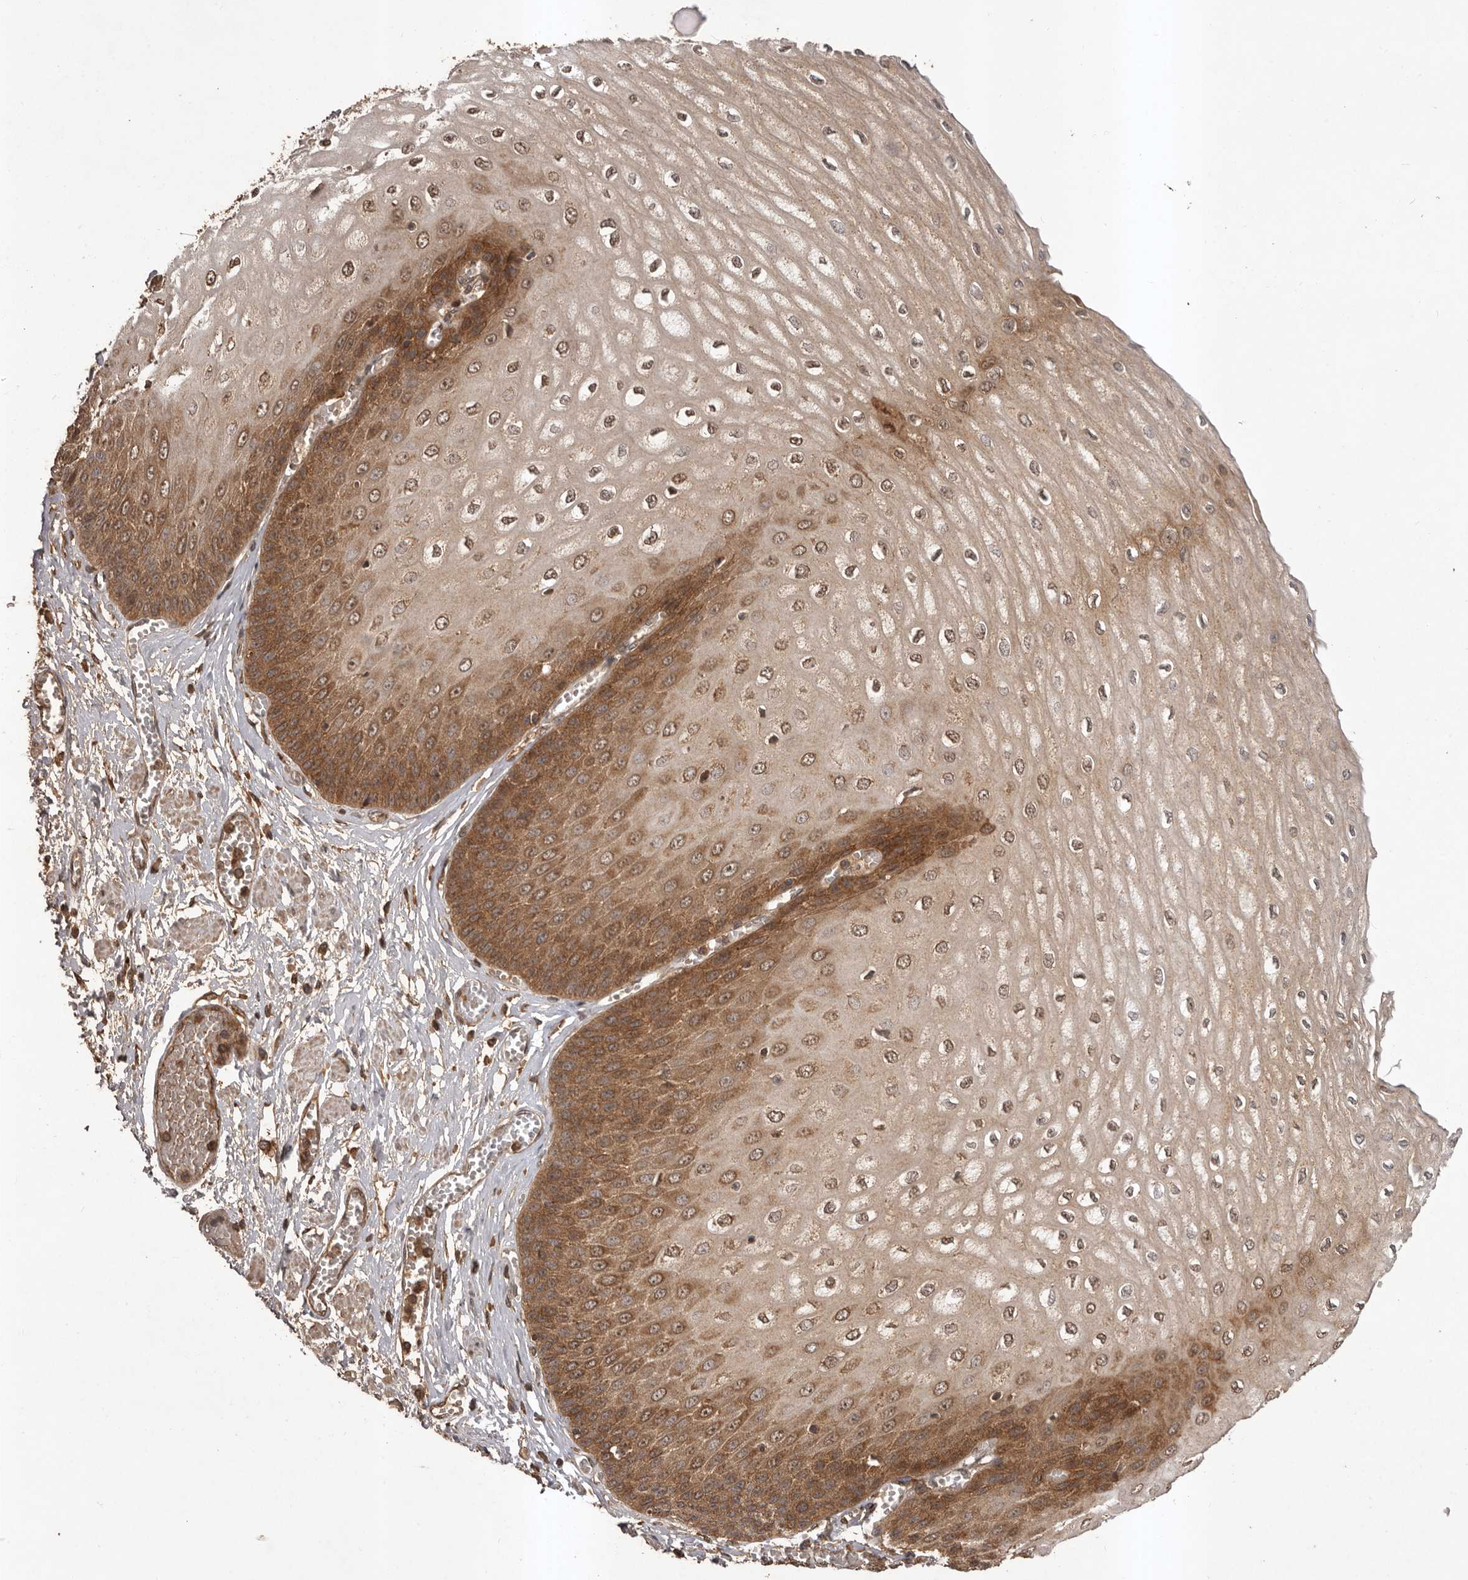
{"staining": {"intensity": "strong", "quantity": "25%-75%", "location": "cytoplasmic/membranous,nuclear"}, "tissue": "esophagus", "cell_type": "Squamous epithelial cells", "image_type": "normal", "snomed": [{"axis": "morphology", "description": "Normal tissue, NOS"}, {"axis": "topography", "description": "Esophagus"}], "caption": "This image shows unremarkable esophagus stained with immunohistochemistry (IHC) to label a protein in brown. The cytoplasmic/membranous,nuclear of squamous epithelial cells show strong positivity for the protein. Nuclei are counter-stained blue.", "gene": "SLC22A3", "patient": {"sex": "male", "age": 60}}